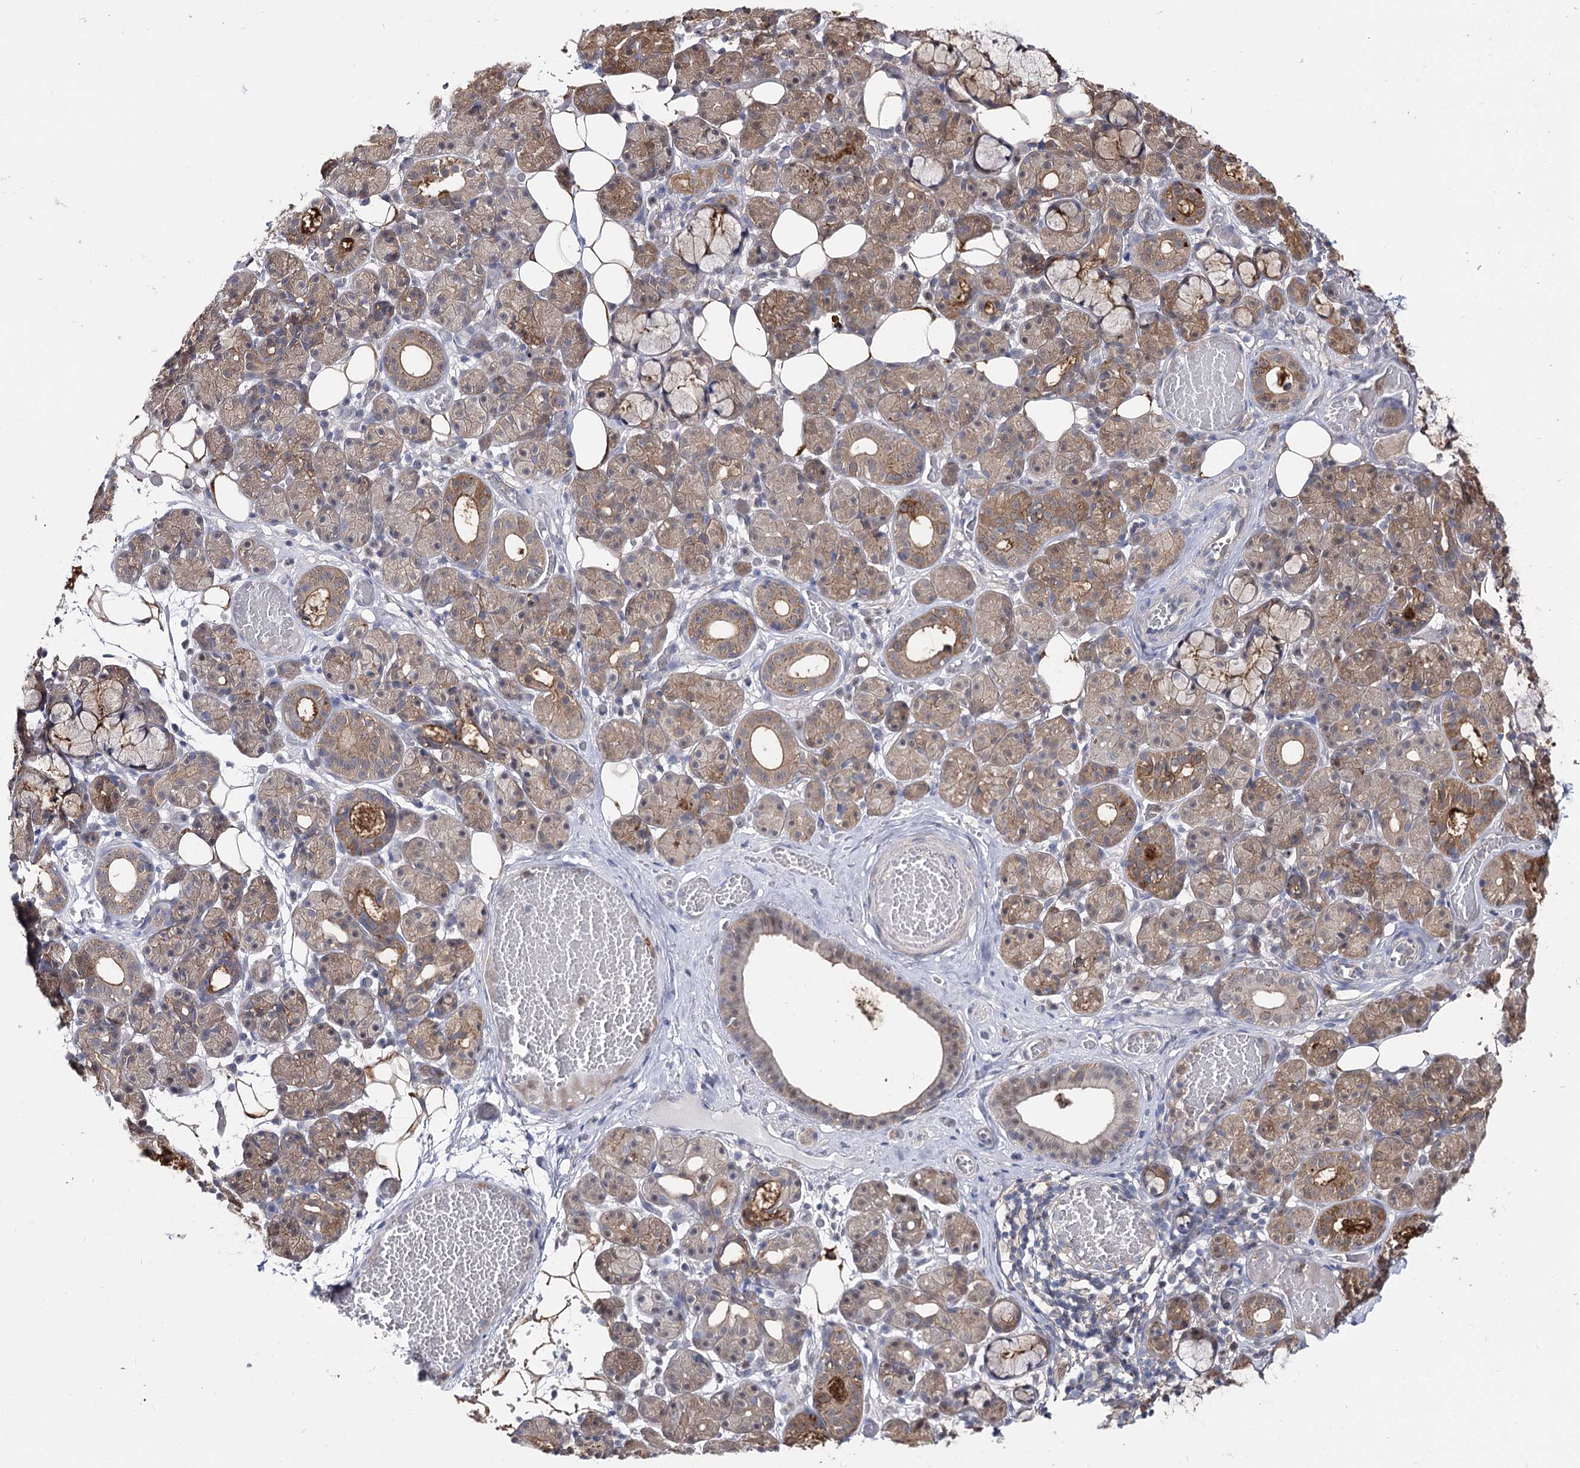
{"staining": {"intensity": "moderate", "quantity": "25%-75%", "location": "cytoplasmic/membranous"}, "tissue": "salivary gland", "cell_type": "Glandular cells", "image_type": "normal", "snomed": [{"axis": "morphology", "description": "Normal tissue, NOS"}, {"axis": "topography", "description": "Salivary gland"}], "caption": "Protein expression analysis of unremarkable human salivary gland reveals moderate cytoplasmic/membranous expression in about 25%-75% of glandular cells. (IHC, brightfield microscopy, high magnification).", "gene": "UGP2", "patient": {"sex": "male", "age": 63}}